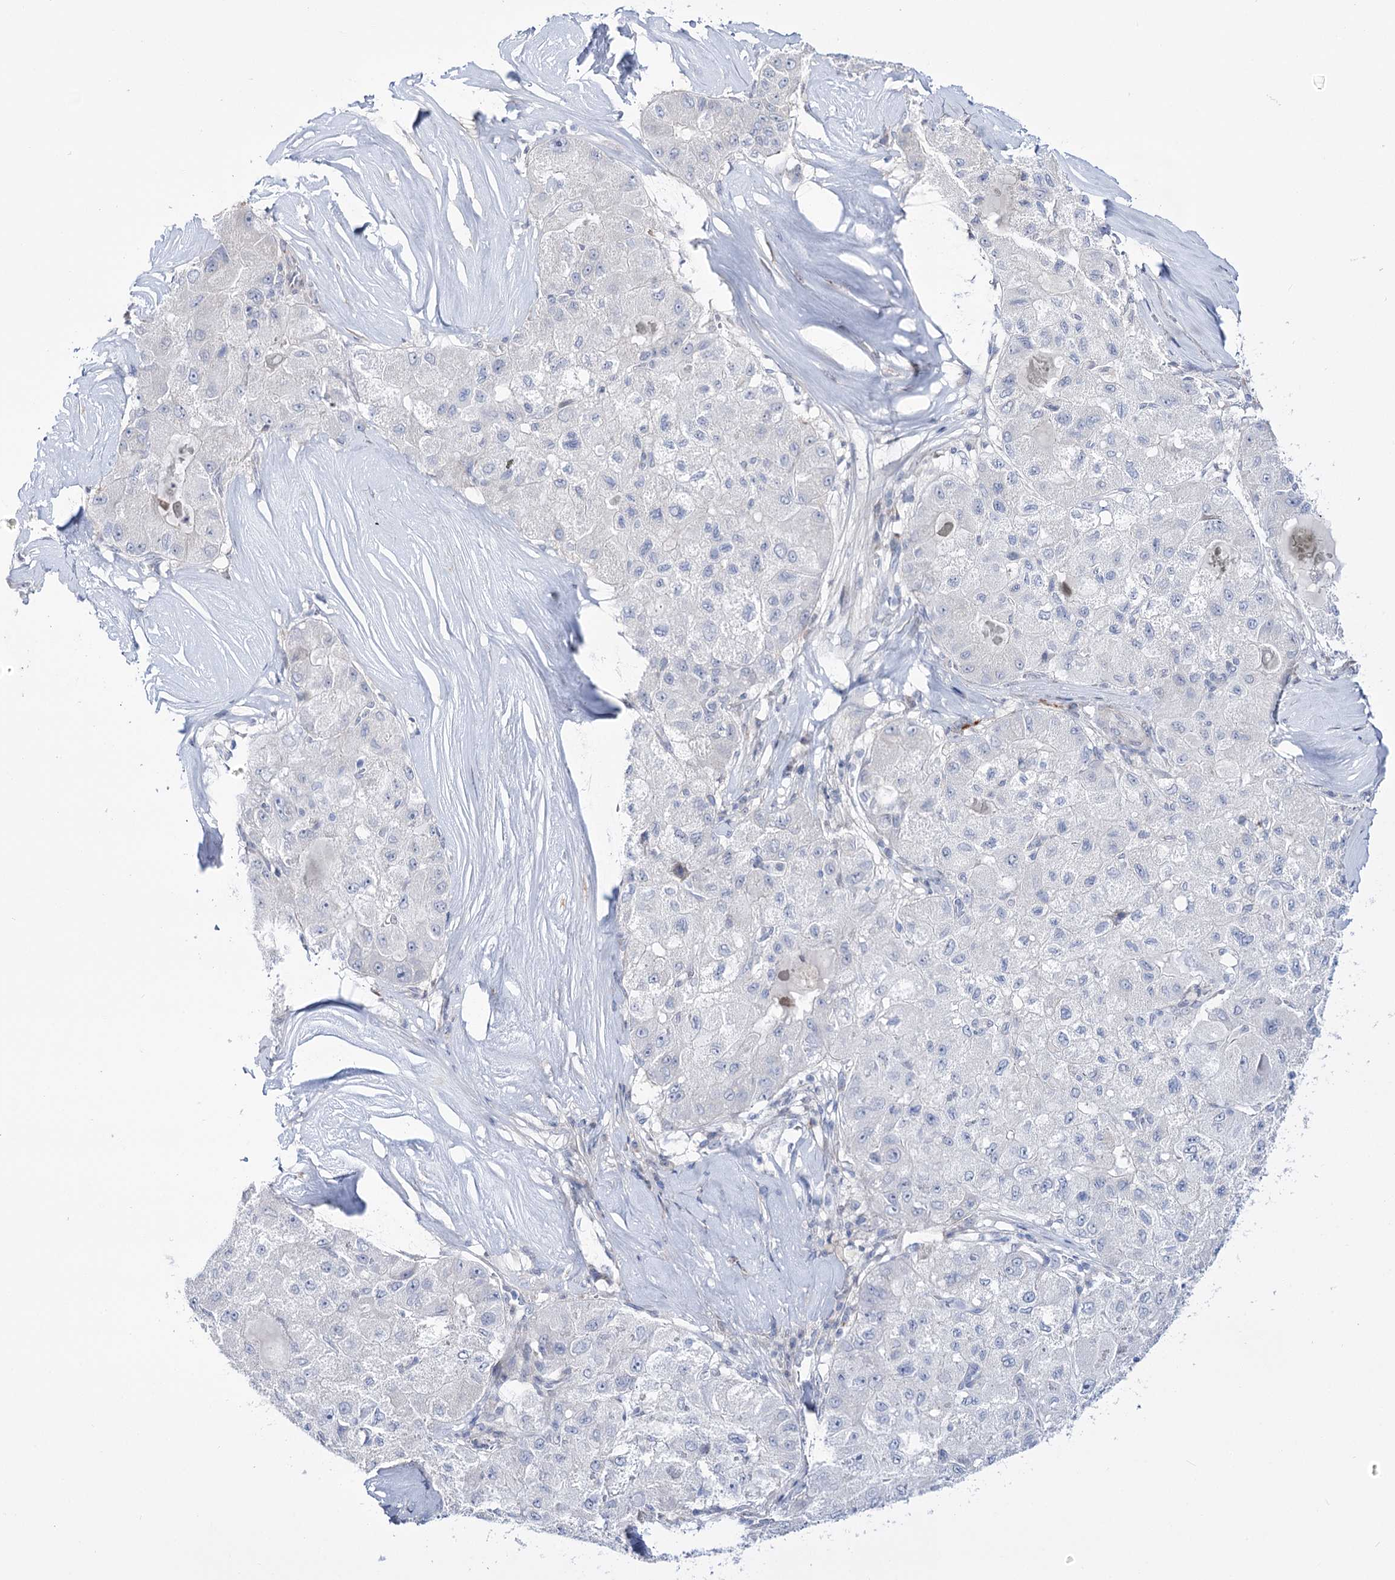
{"staining": {"intensity": "negative", "quantity": "none", "location": "none"}, "tissue": "liver cancer", "cell_type": "Tumor cells", "image_type": "cancer", "snomed": [{"axis": "morphology", "description": "Carcinoma, Hepatocellular, NOS"}, {"axis": "topography", "description": "Liver"}], "caption": "This is a image of IHC staining of liver hepatocellular carcinoma, which shows no staining in tumor cells.", "gene": "RBM15B", "patient": {"sex": "male", "age": 80}}